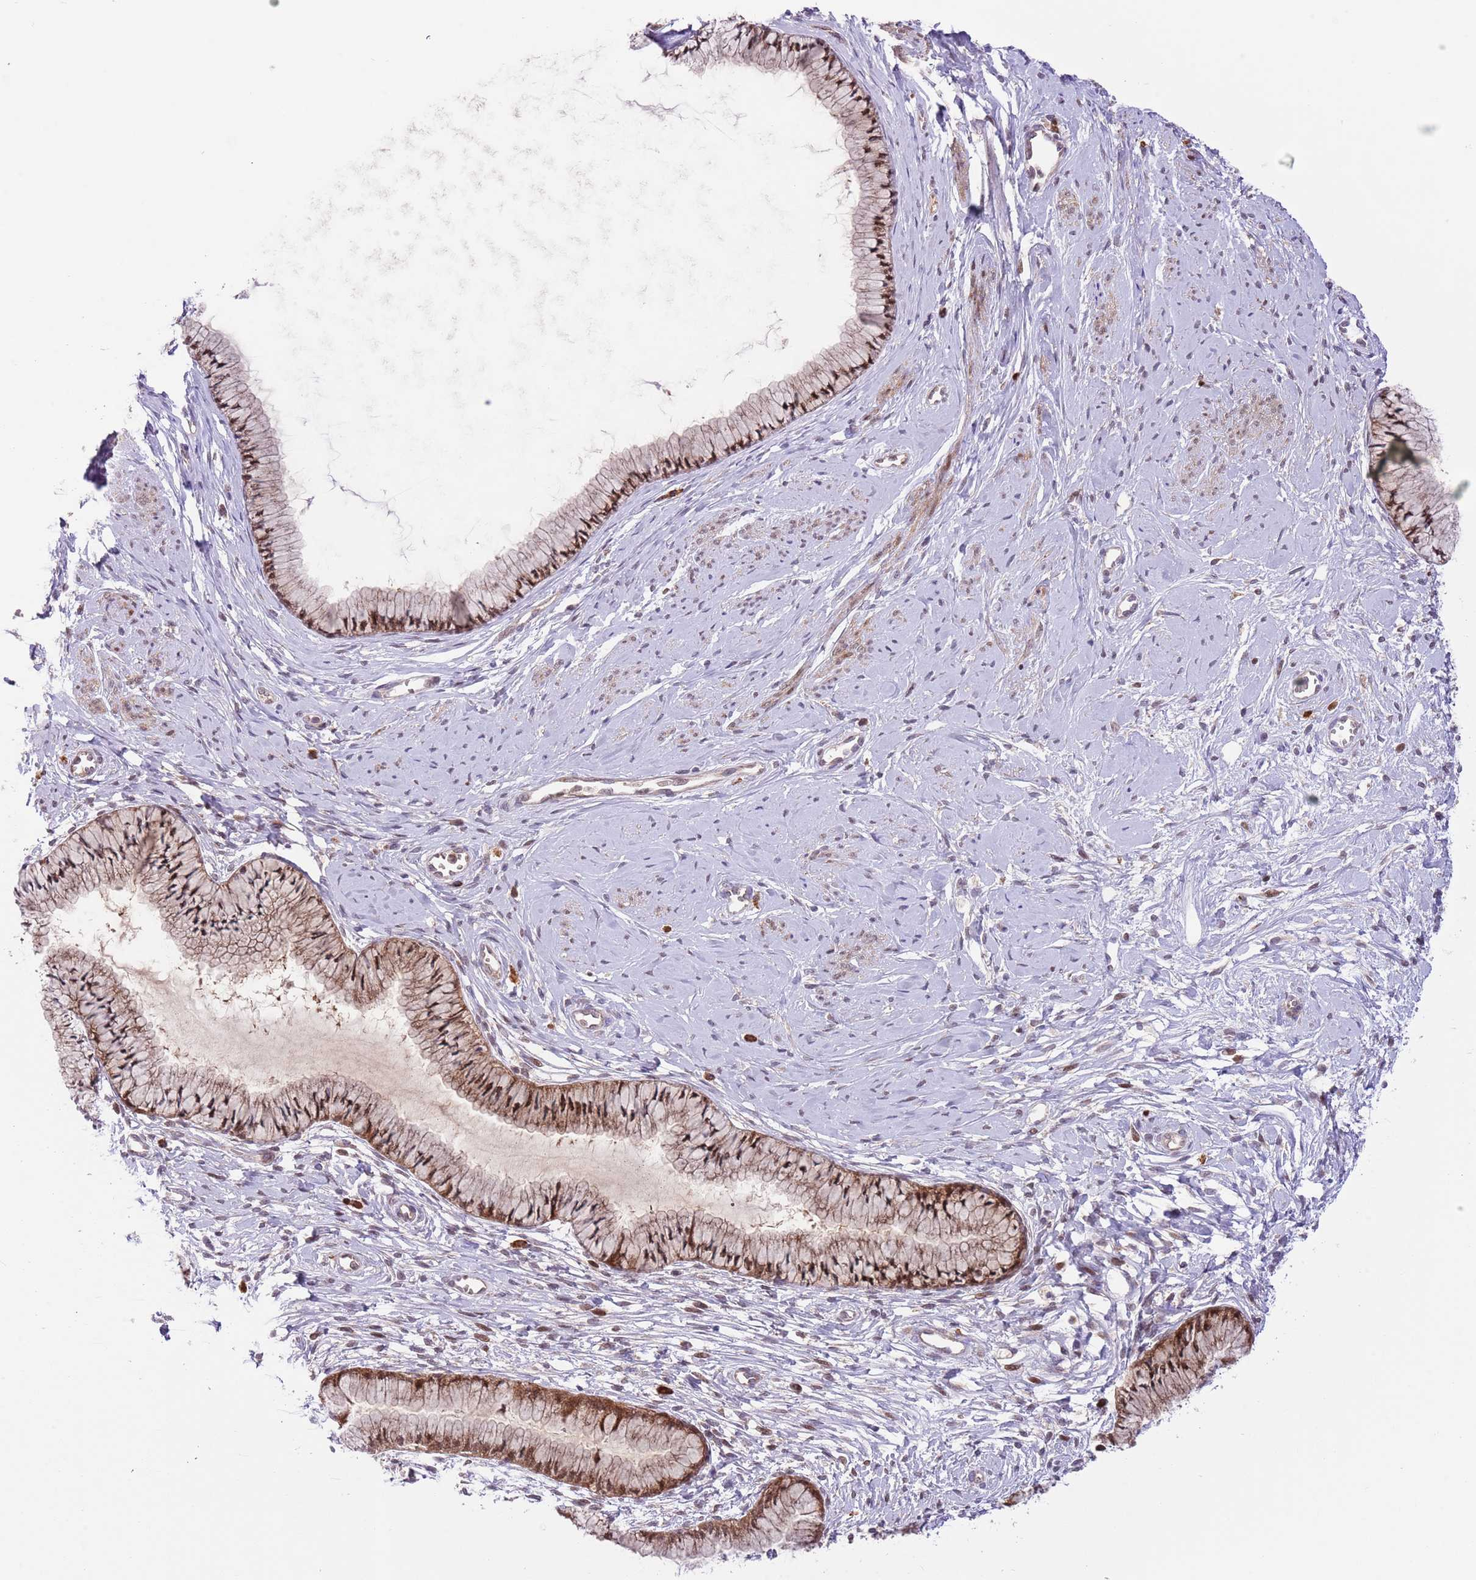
{"staining": {"intensity": "moderate", "quantity": "25%-75%", "location": "cytoplasmic/membranous,nuclear"}, "tissue": "cervix", "cell_type": "Glandular cells", "image_type": "normal", "snomed": [{"axis": "morphology", "description": "Normal tissue, NOS"}, {"axis": "topography", "description": "Cervix"}], "caption": "Moderate cytoplasmic/membranous,nuclear expression for a protein is identified in approximately 25%-75% of glandular cells of benign cervix using immunohistochemistry.", "gene": "HDHD2", "patient": {"sex": "female", "age": 42}}